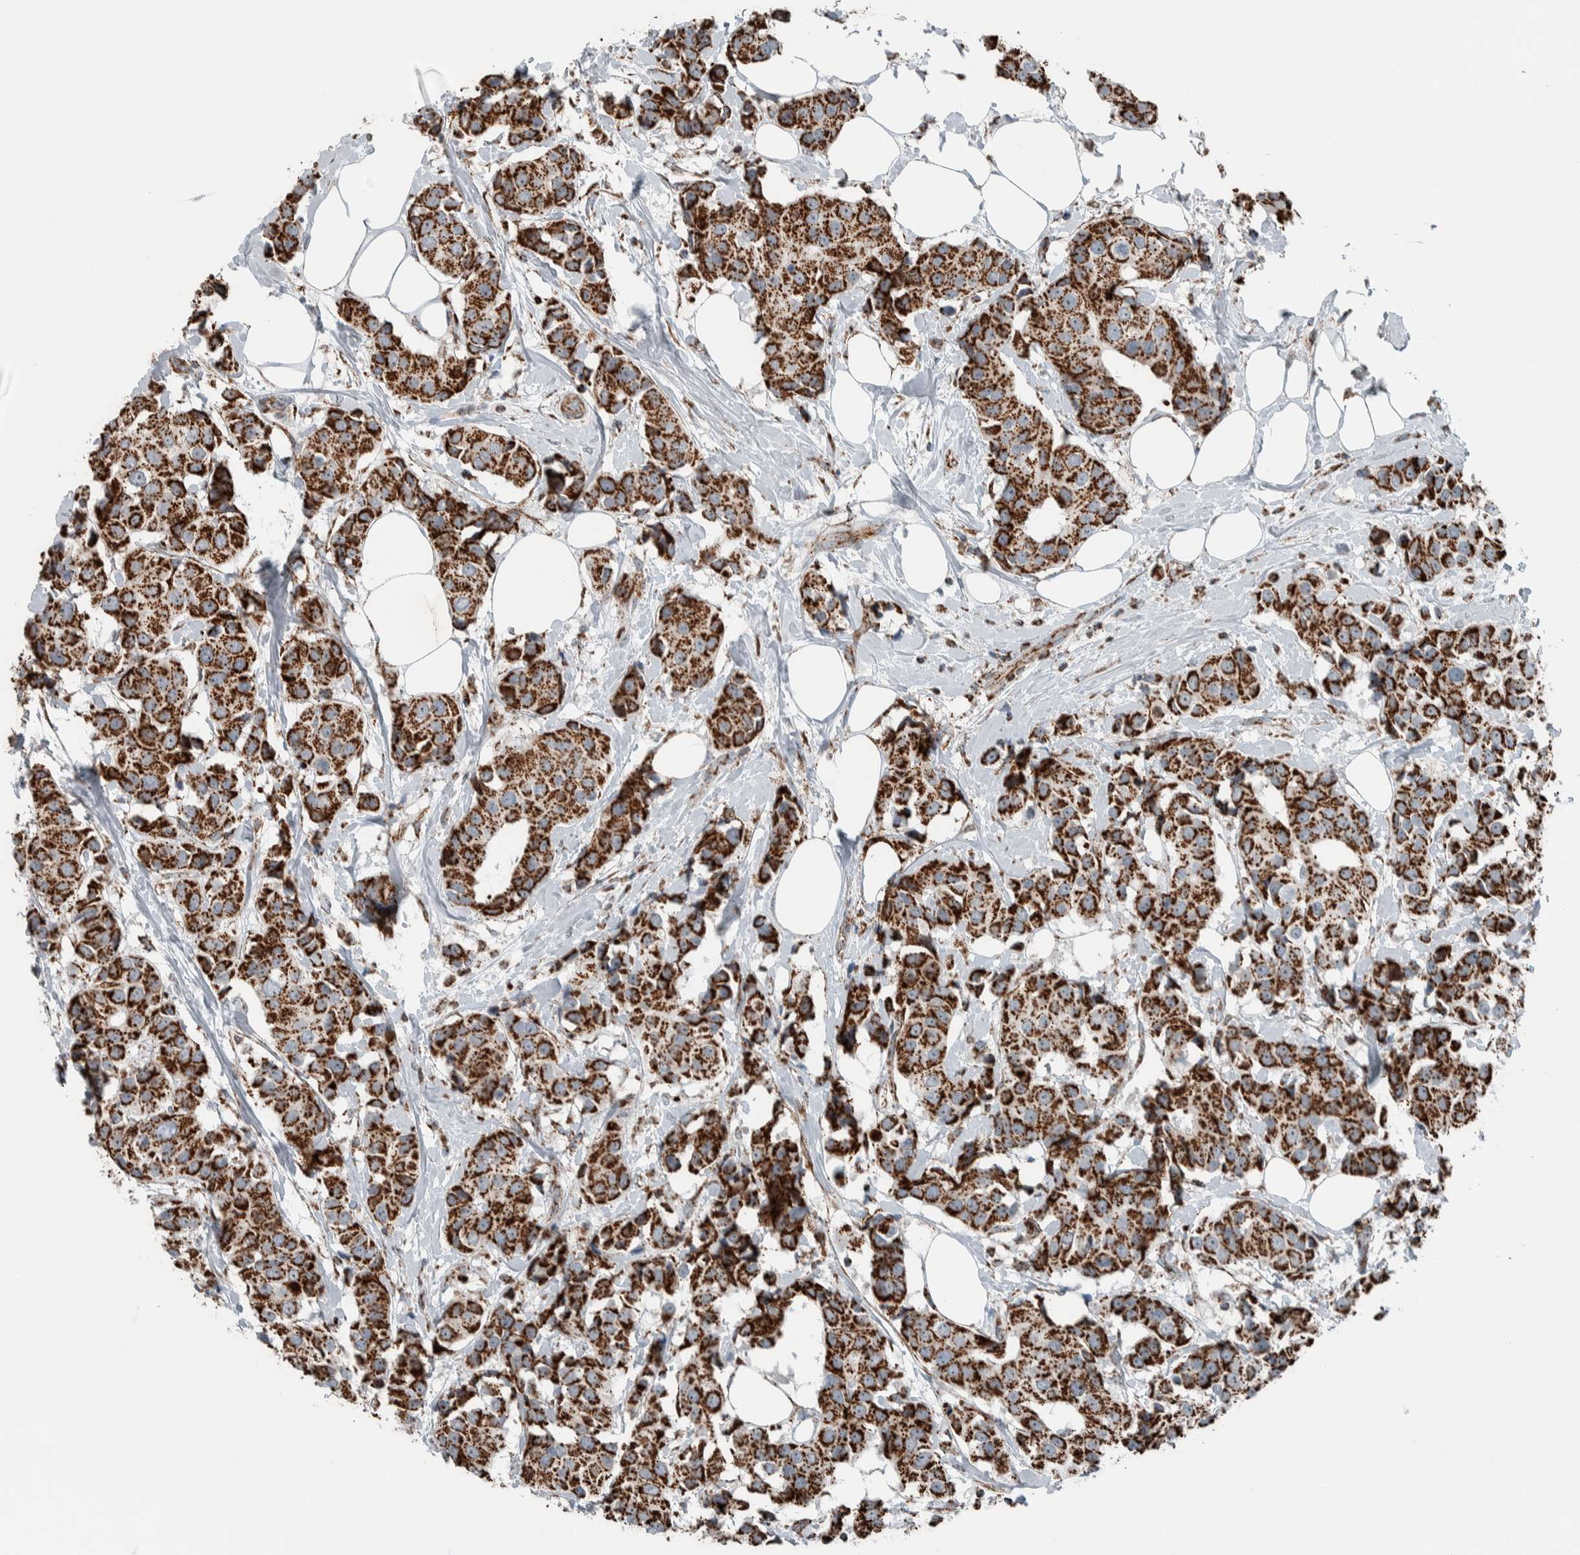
{"staining": {"intensity": "strong", "quantity": ">75%", "location": "cytoplasmic/membranous"}, "tissue": "breast cancer", "cell_type": "Tumor cells", "image_type": "cancer", "snomed": [{"axis": "morphology", "description": "Normal tissue, NOS"}, {"axis": "morphology", "description": "Duct carcinoma"}, {"axis": "topography", "description": "Breast"}], "caption": "Tumor cells demonstrate high levels of strong cytoplasmic/membranous expression in about >75% of cells in human invasive ductal carcinoma (breast).", "gene": "CNTROB", "patient": {"sex": "female", "age": 39}}